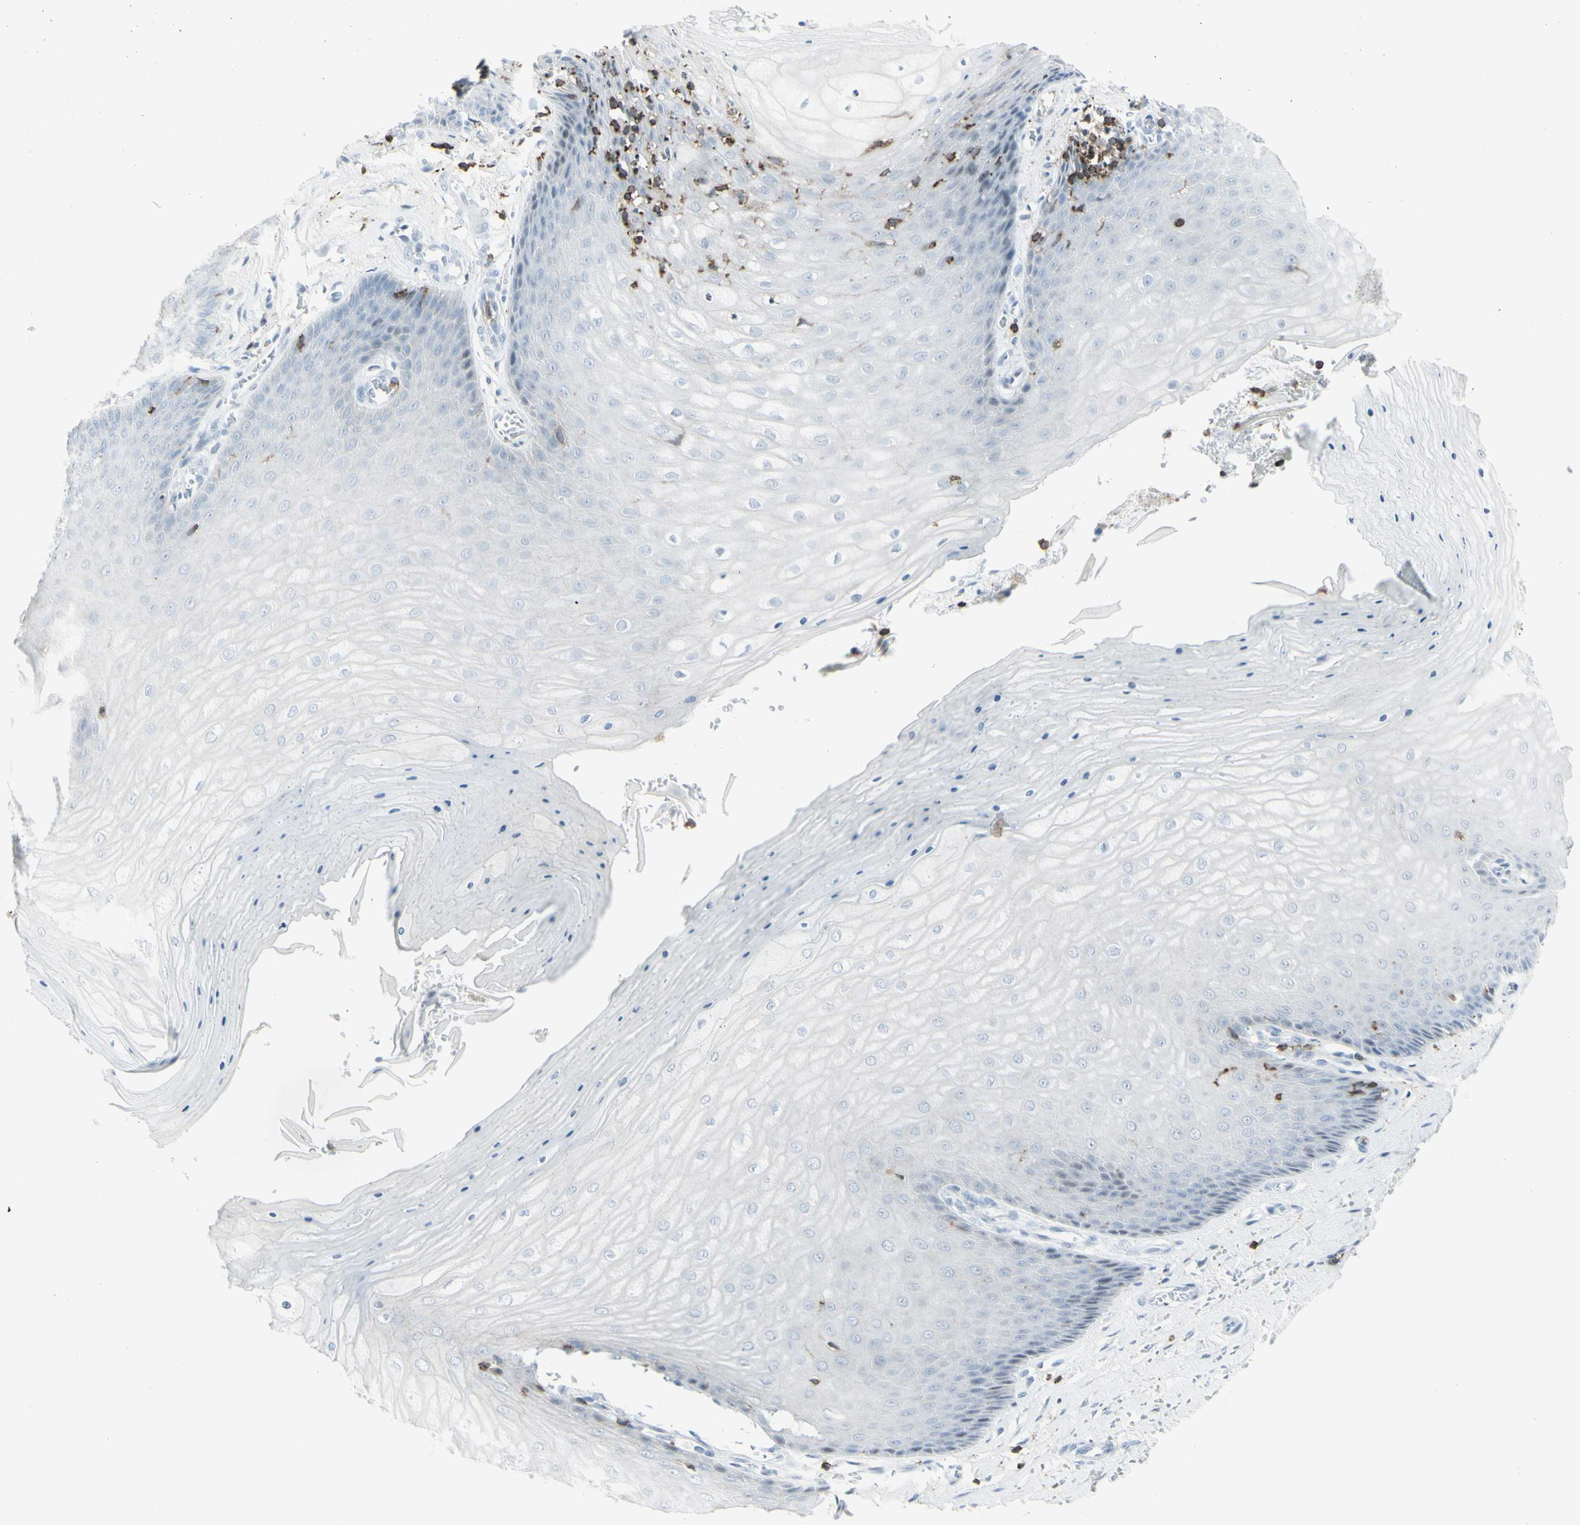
{"staining": {"intensity": "weak", "quantity": "<25%", "location": "nuclear"}, "tissue": "cervix", "cell_type": "Glandular cells", "image_type": "normal", "snomed": [{"axis": "morphology", "description": "Normal tissue, NOS"}, {"axis": "topography", "description": "Cervix"}], "caption": "Immunohistochemistry (IHC) photomicrograph of normal cervix: cervix stained with DAB displays no significant protein staining in glandular cells.", "gene": "NRG1", "patient": {"sex": "female", "age": 55}}